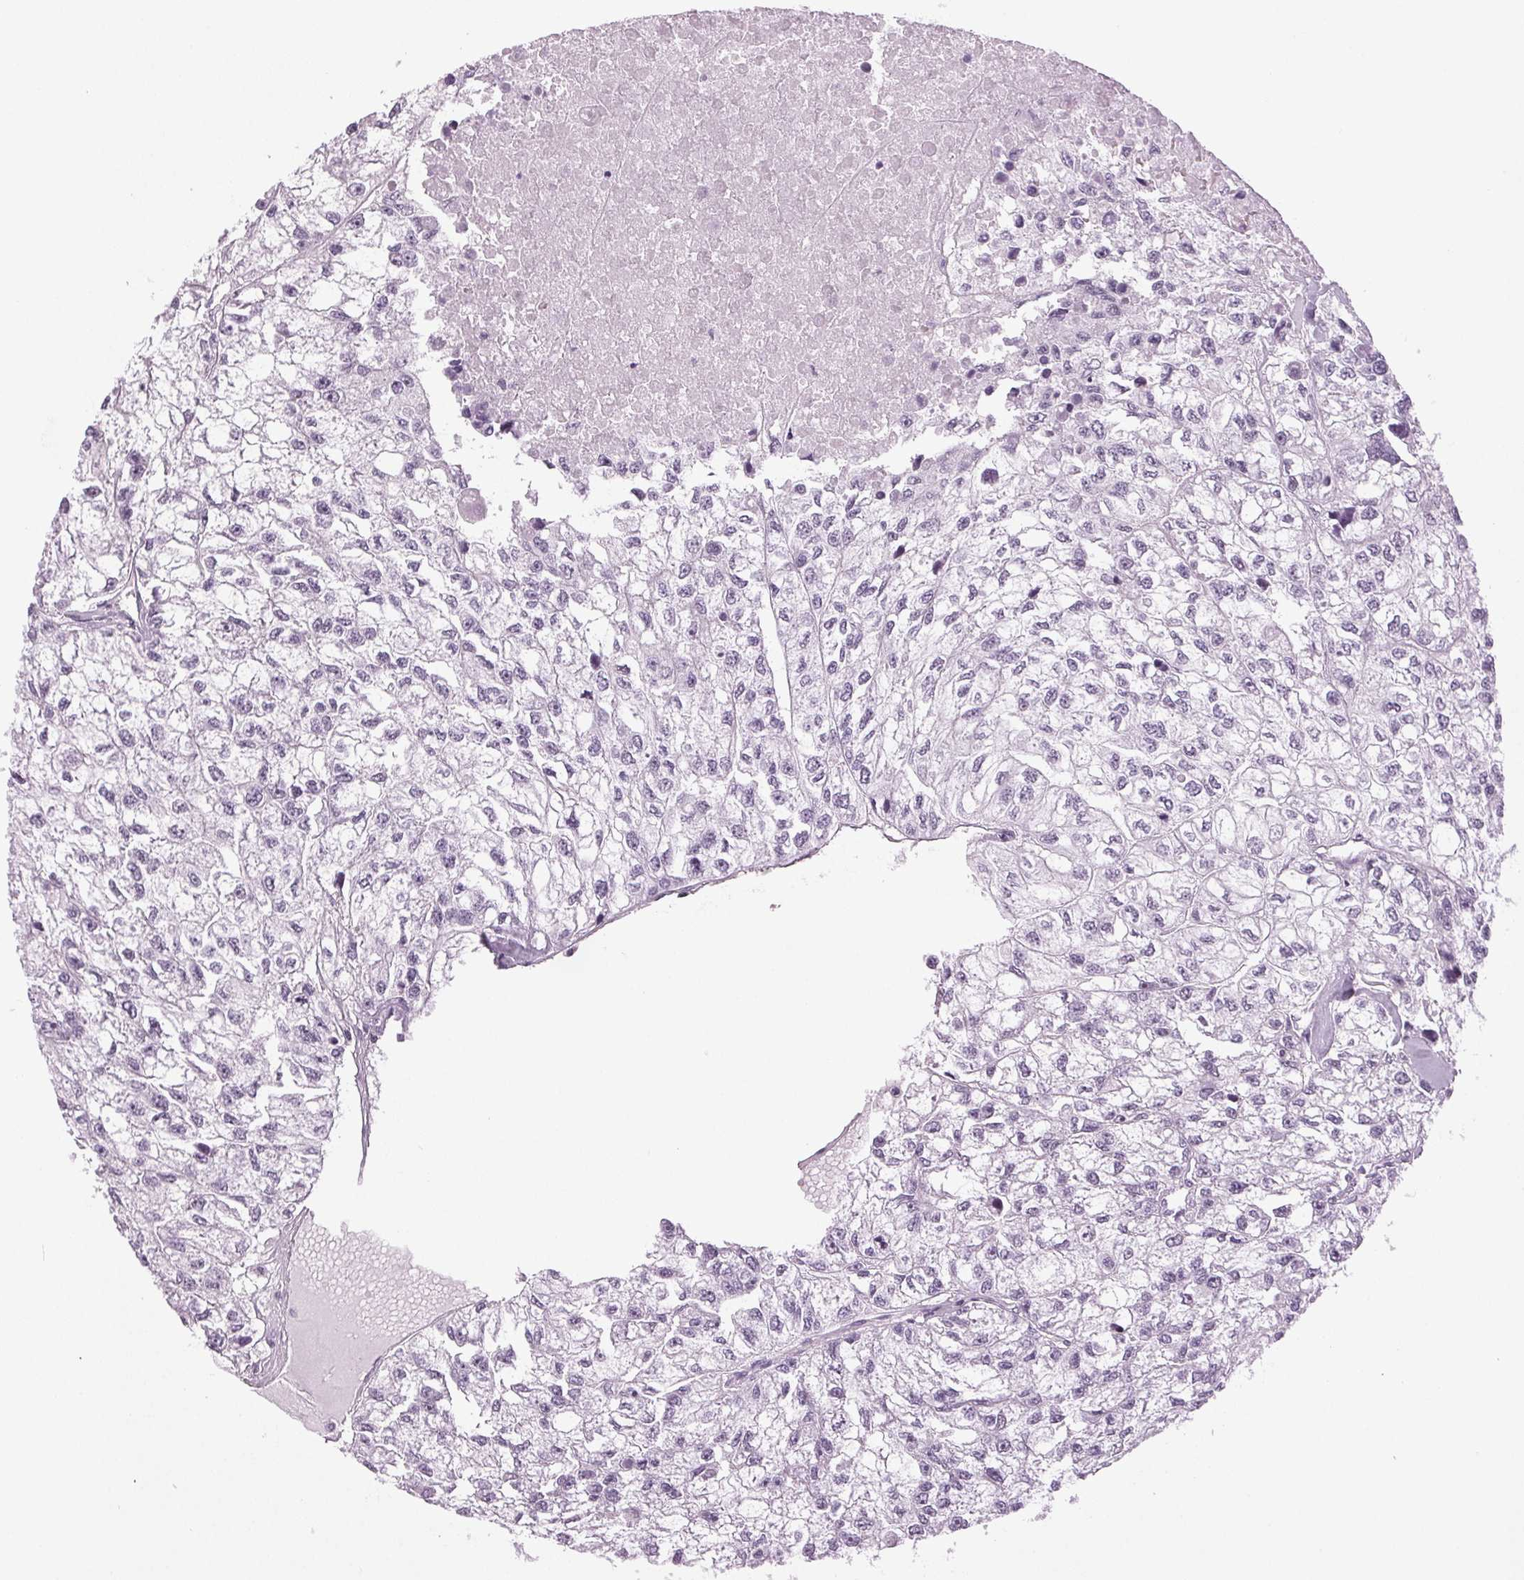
{"staining": {"intensity": "negative", "quantity": "none", "location": "none"}, "tissue": "renal cancer", "cell_type": "Tumor cells", "image_type": "cancer", "snomed": [{"axis": "morphology", "description": "Adenocarcinoma, NOS"}, {"axis": "topography", "description": "Kidney"}], "caption": "IHC photomicrograph of neoplastic tissue: human renal adenocarcinoma stained with DAB (3,3'-diaminobenzidine) shows no significant protein staining in tumor cells.", "gene": "DNAH12", "patient": {"sex": "male", "age": 56}}